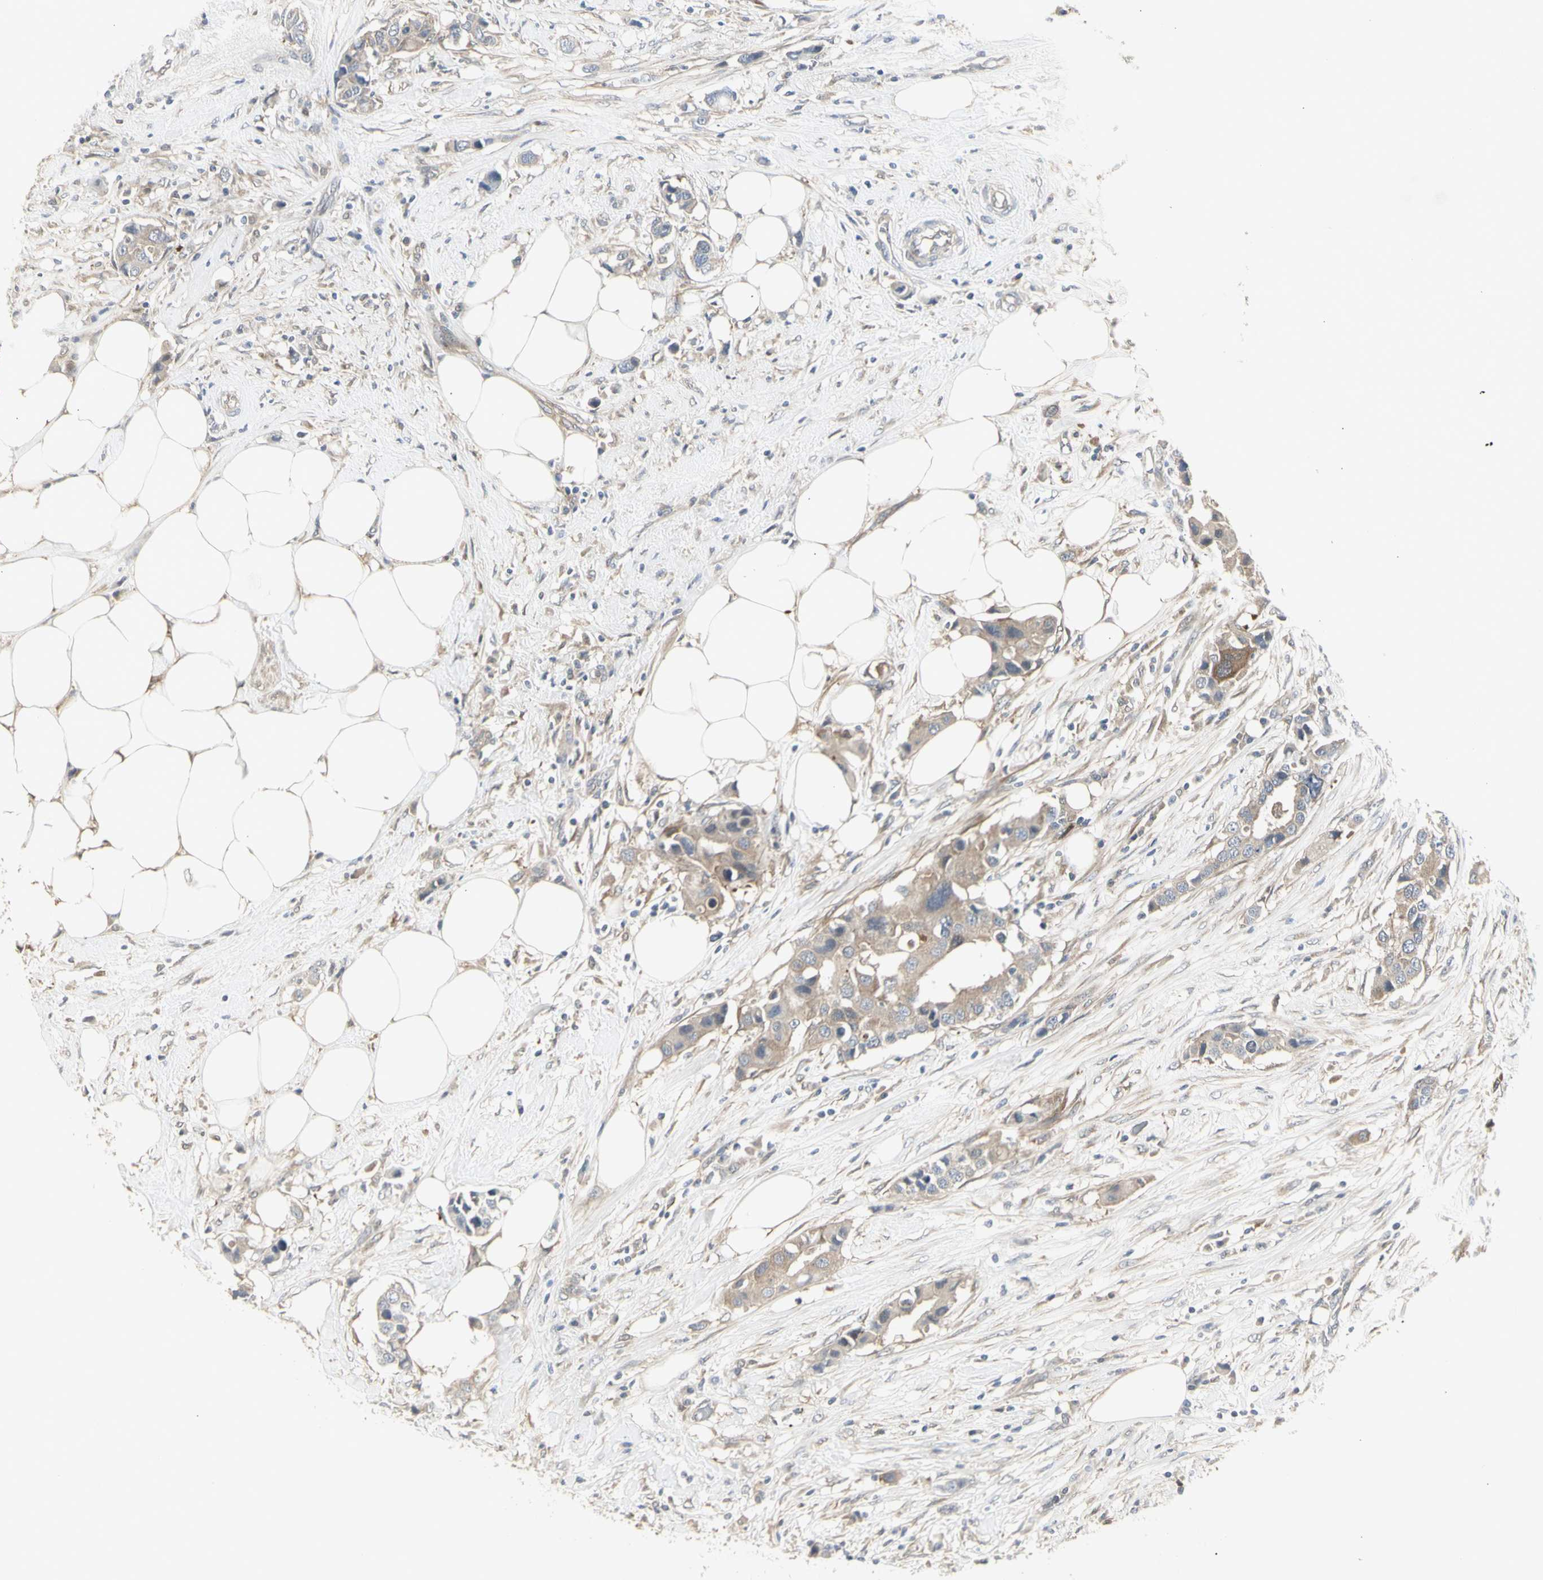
{"staining": {"intensity": "moderate", "quantity": ">75%", "location": "cytoplasmic/membranous"}, "tissue": "breast cancer", "cell_type": "Tumor cells", "image_type": "cancer", "snomed": [{"axis": "morphology", "description": "Normal tissue, NOS"}, {"axis": "morphology", "description": "Duct carcinoma"}, {"axis": "topography", "description": "Breast"}], "caption": "About >75% of tumor cells in human breast cancer (intraductal carcinoma) show moderate cytoplasmic/membranous protein expression as visualized by brown immunohistochemical staining.", "gene": "CHURC1-FNTB", "patient": {"sex": "female", "age": 50}}